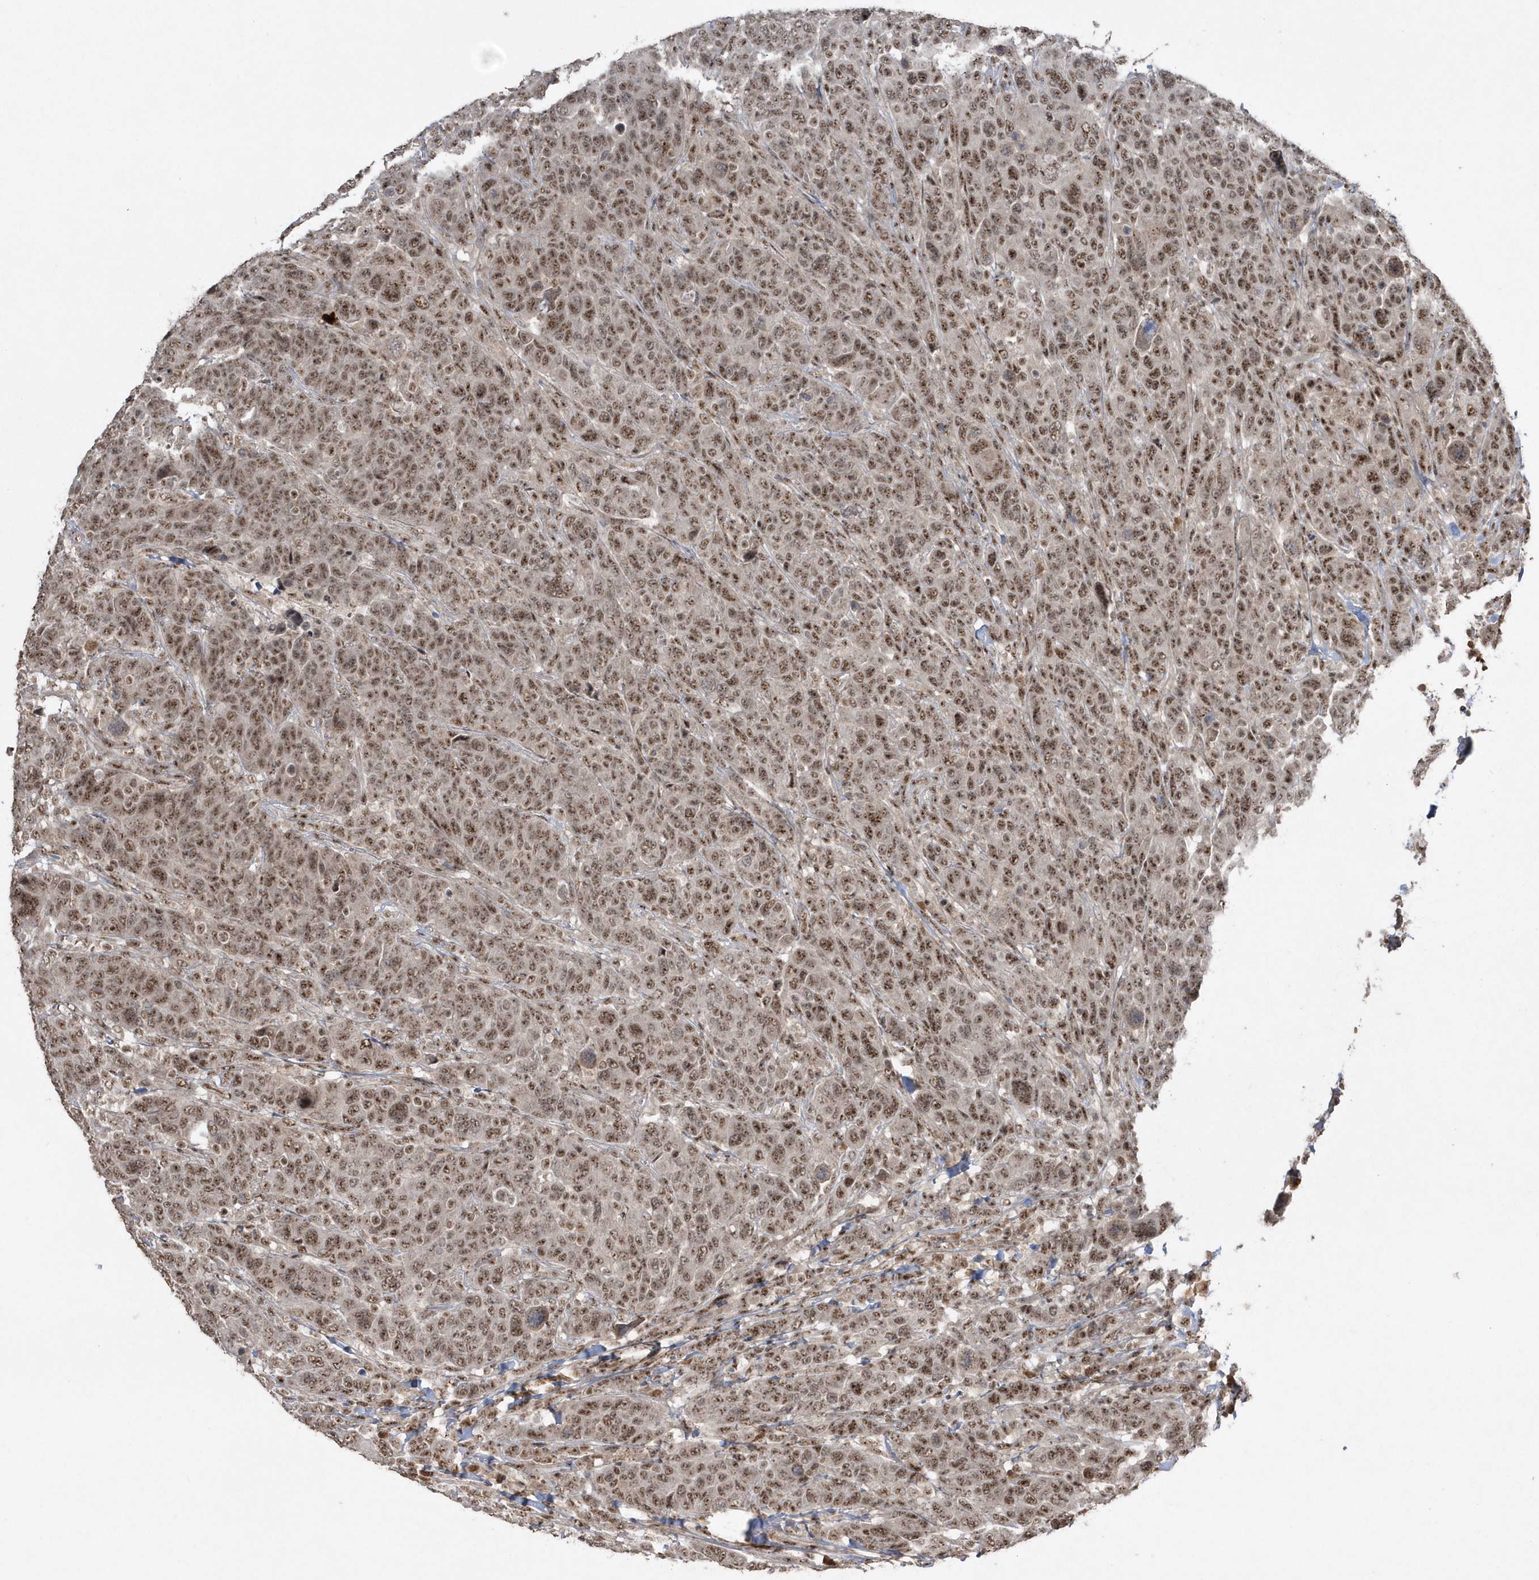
{"staining": {"intensity": "moderate", "quantity": ">75%", "location": "nuclear"}, "tissue": "breast cancer", "cell_type": "Tumor cells", "image_type": "cancer", "snomed": [{"axis": "morphology", "description": "Duct carcinoma"}, {"axis": "topography", "description": "Breast"}], "caption": "A photomicrograph of human breast cancer (infiltrating ductal carcinoma) stained for a protein demonstrates moderate nuclear brown staining in tumor cells.", "gene": "POLR3B", "patient": {"sex": "female", "age": 37}}